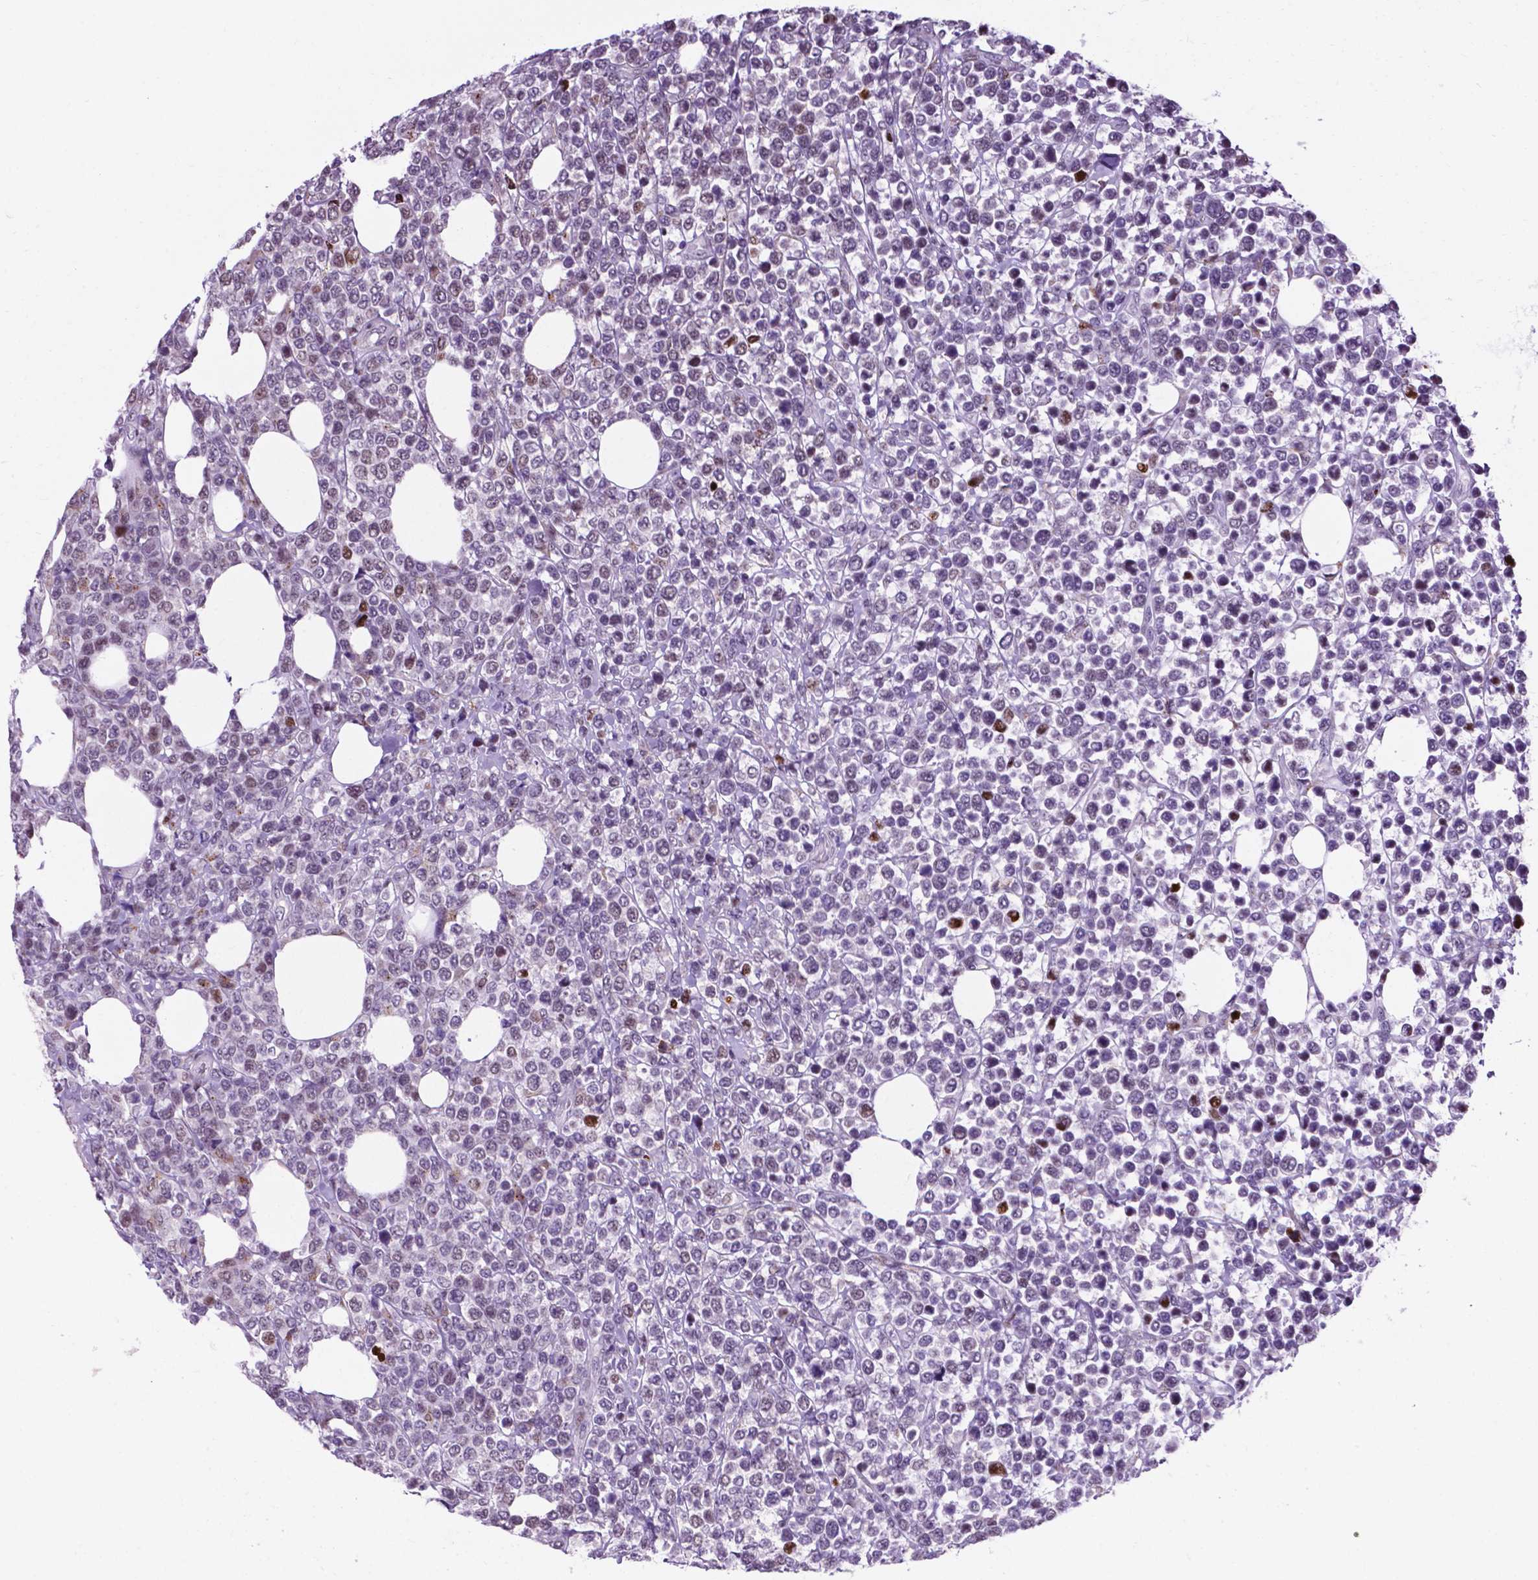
{"staining": {"intensity": "moderate", "quantity": "<25%", "location": "nuclear"}, "tissue": "lymphoma", "cell_type": "Tumor cells", "image_type": "cancer", "snomed": [{"axis": "morphology", "description": "Malignant lymphoma, non-Hodgkin's type, High grade"}, {"axis": "topography", "description": "Soft tissue"}], "caption": "Approximately <25% of tumor cells in lymphoma reveal moderate nuclear protein expression as visualized by brown immunohistochemical staining.", "gene": "SMAD3", "patient": {"sex": "female", "age": 56}}